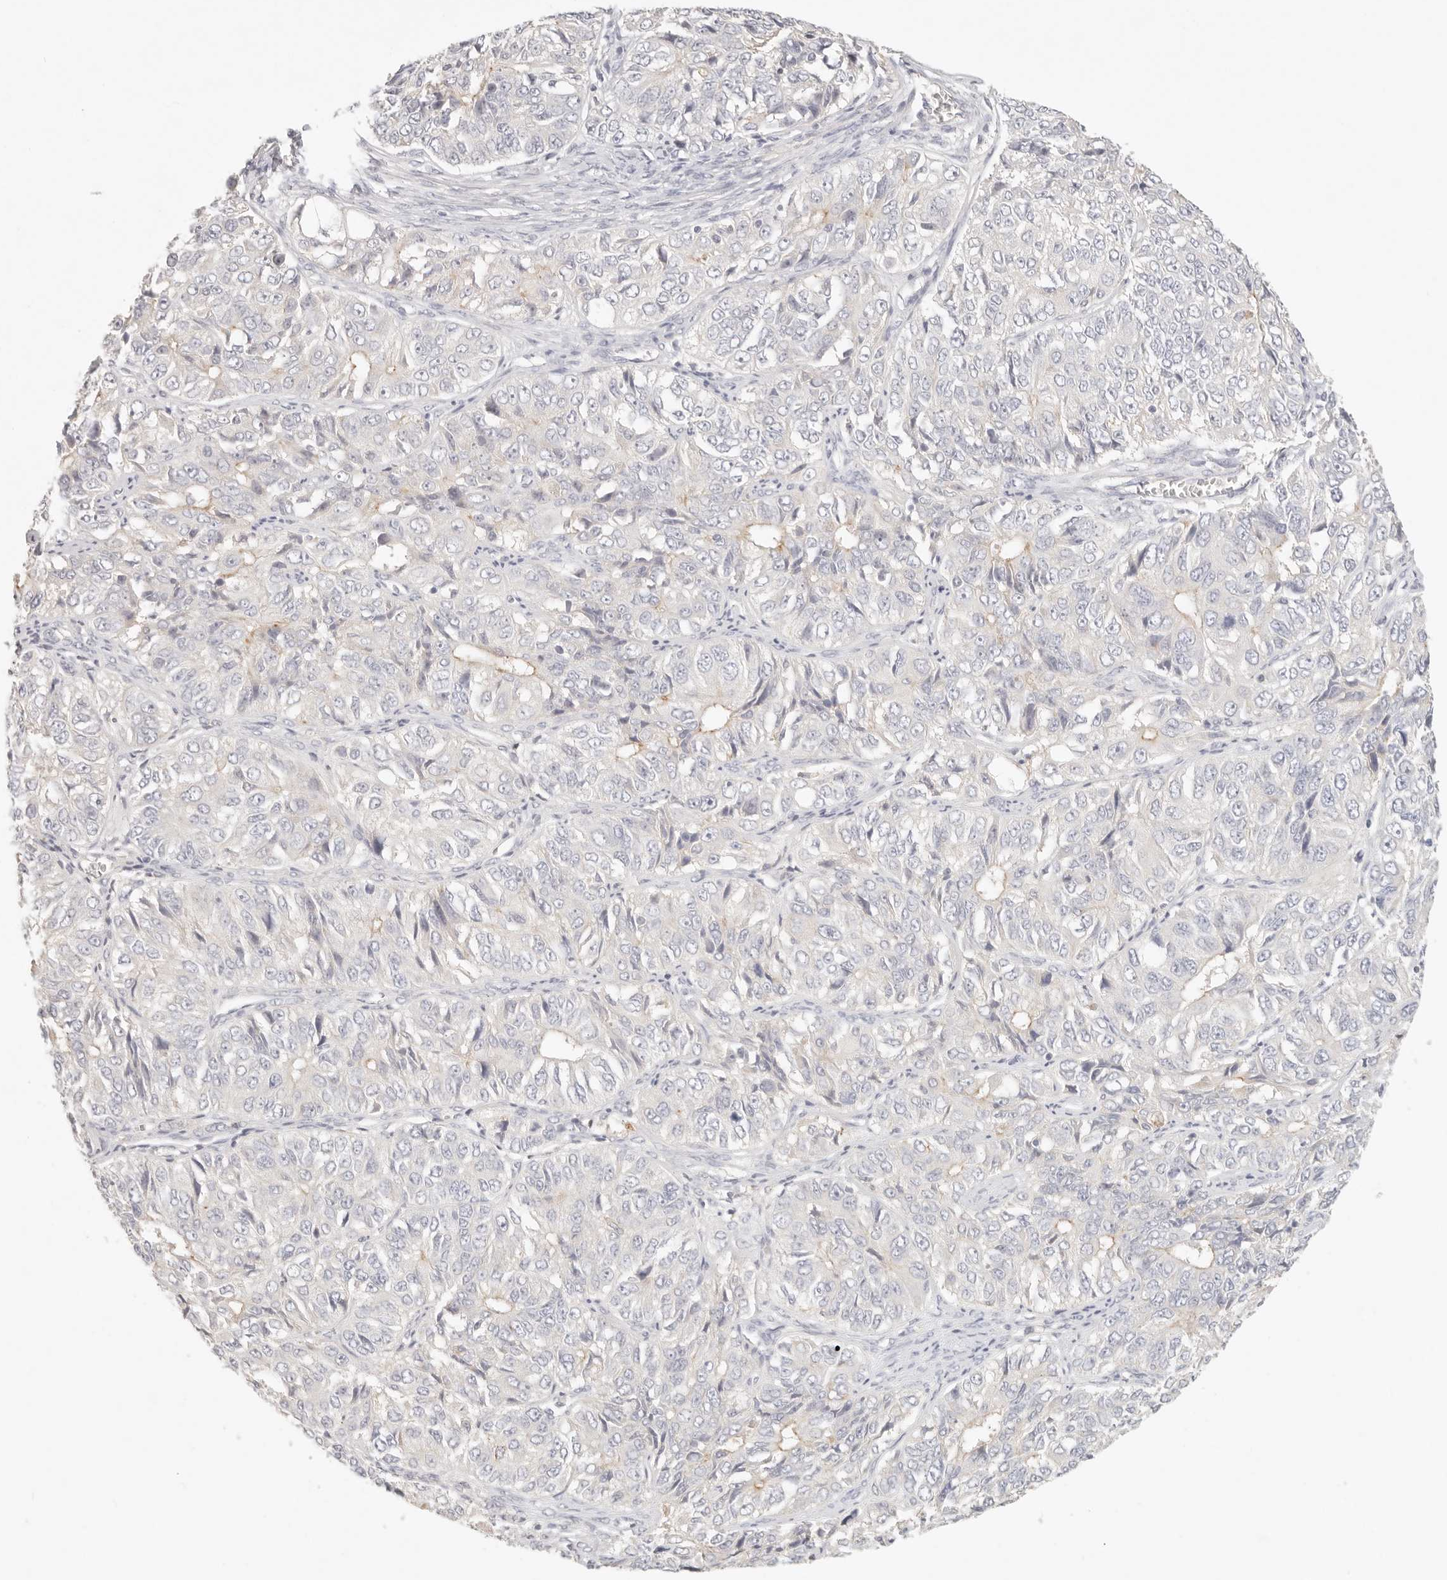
{"staining": {"intensity": "negative", "quantity": "none", "location": "none"}, "tissue": "ovarian cancer", "cell_type": "Tumor cells", "image_type": "cancer", "snomed": [{"axis": "morphology", "description": "Carcinoma, endometroid"}, {"axis": "topography", "description": "Ovary"}], "caption": "IHC image of ovarian cancer stained for a protein (brown), which reveals no positivity in tumor cells.", "gene": "CEP120", "patient": {"sex": "female", "age": 51}}